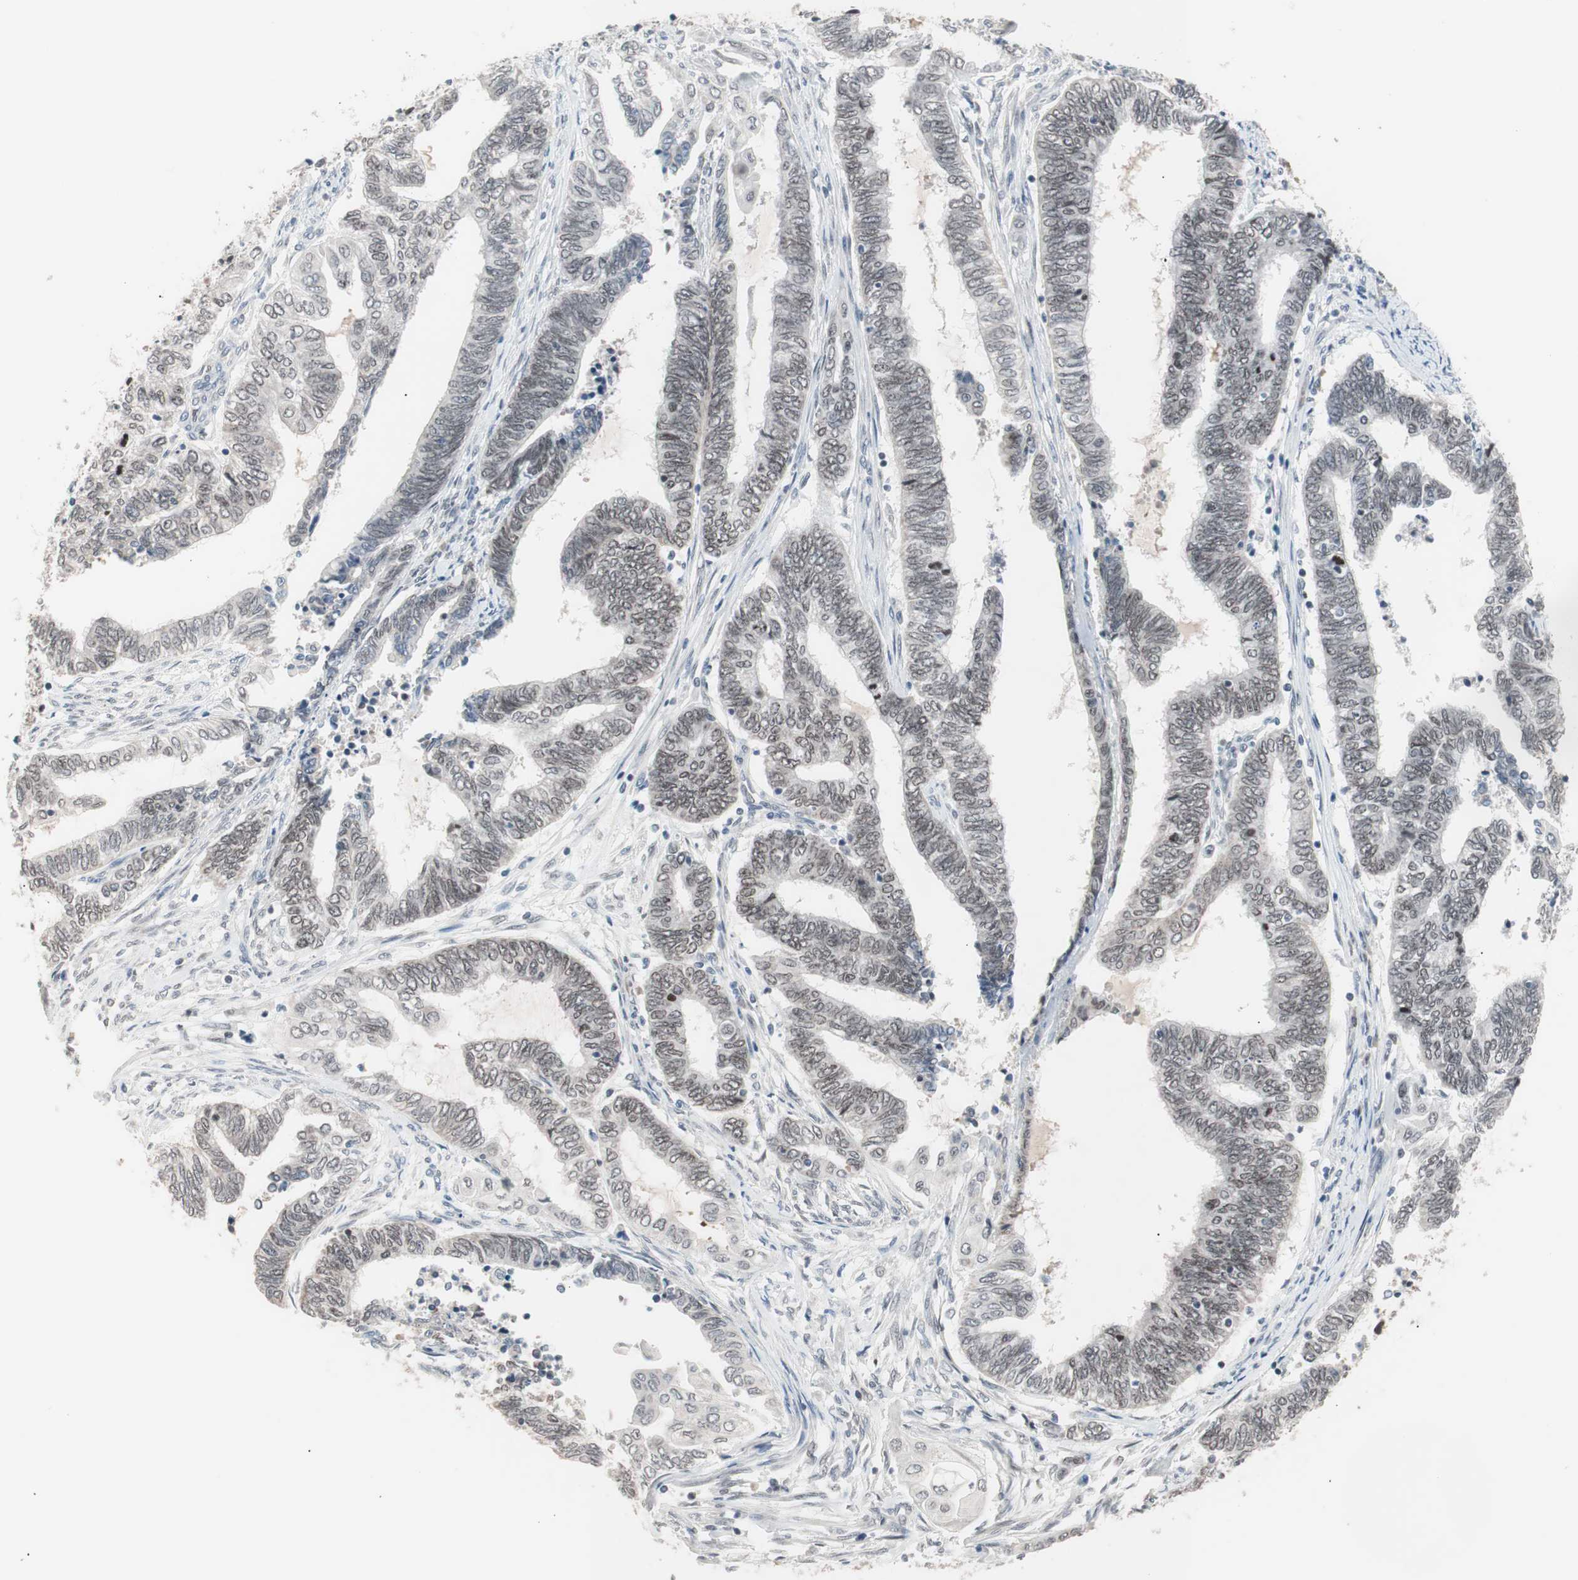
{"staining": {"intensity": "negative", "quantity": "none", "location": "none"}, "tissue": "endometrial cancer", "cell_type": "Tumor cells", "image_type": "cancer", "snomed": [{"axis": "morphology", "description": "Adenocarcinoma, NOS"}, {"axis": "topography", "description": "Uterus"}, {"axis": "topography", "description": "Endometrium"}], "caption": "Micrograph shows no protein staining in tumor cells of endometrial adenocarcinoma tissue.", "gene": "LIG3", "patient": {"sex": "female", "age": 70}}